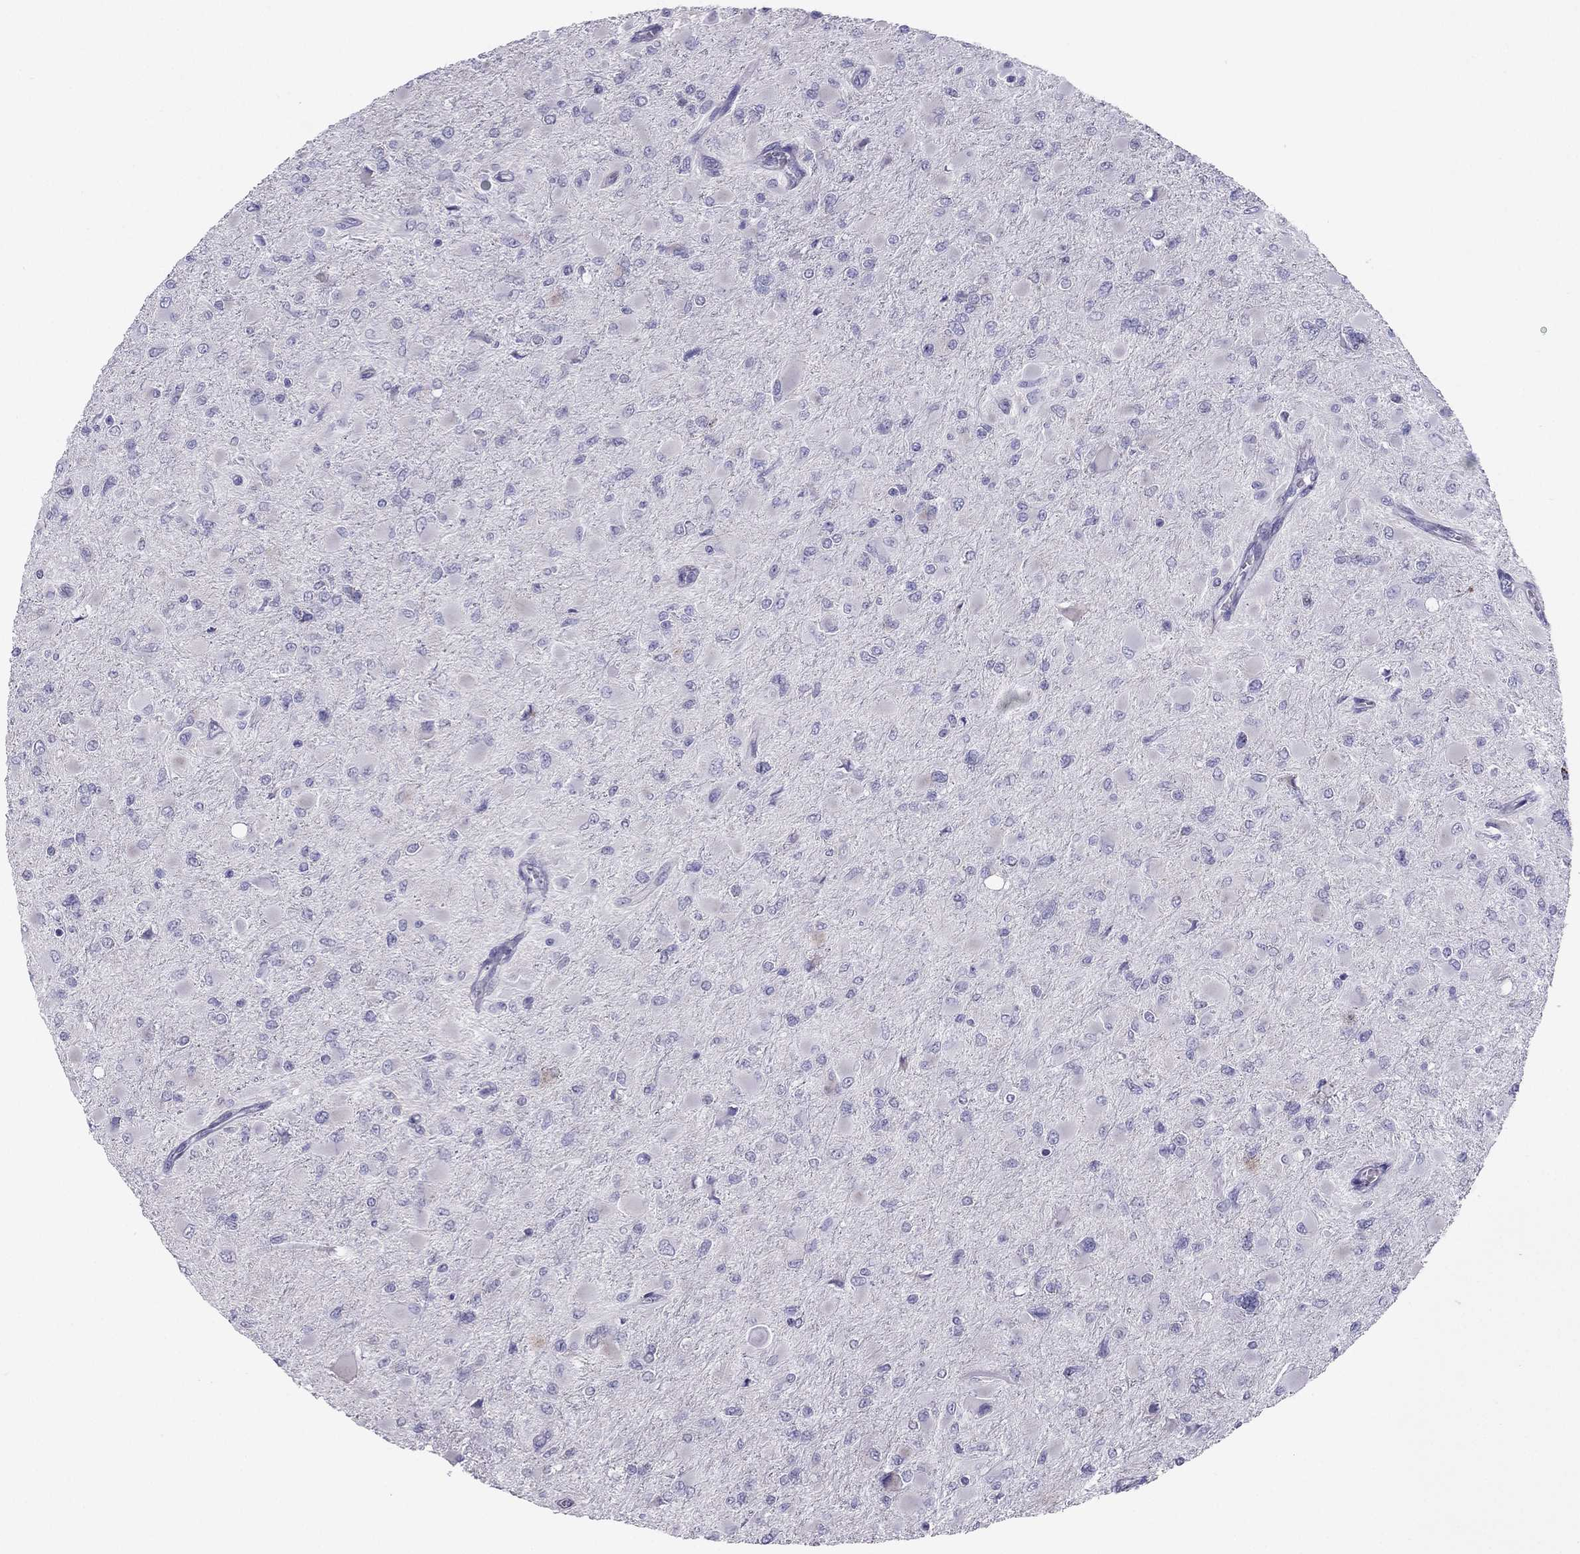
{"staining": {"intensity": "negative", "quantity": "none", "location": "none"}, "tissue": "glioma", "cell_type": "Tumor cells", "image_type": "cancer", "snomed": [{"axis": "morphology", "description": "Glioma, malignant, High grade"}, {"axis": "topography", "description": "Cerebral cortex"}], "caption": "High magnification brightfield microscopy of glioma stained with DAB (3,3'-diaminobenzidine) (brown) and counterstained with hematoxylin (blue): tumor cells show no significant staining.", "gene": "MAEL", "patient": {"sex": "female", "age": 36}}